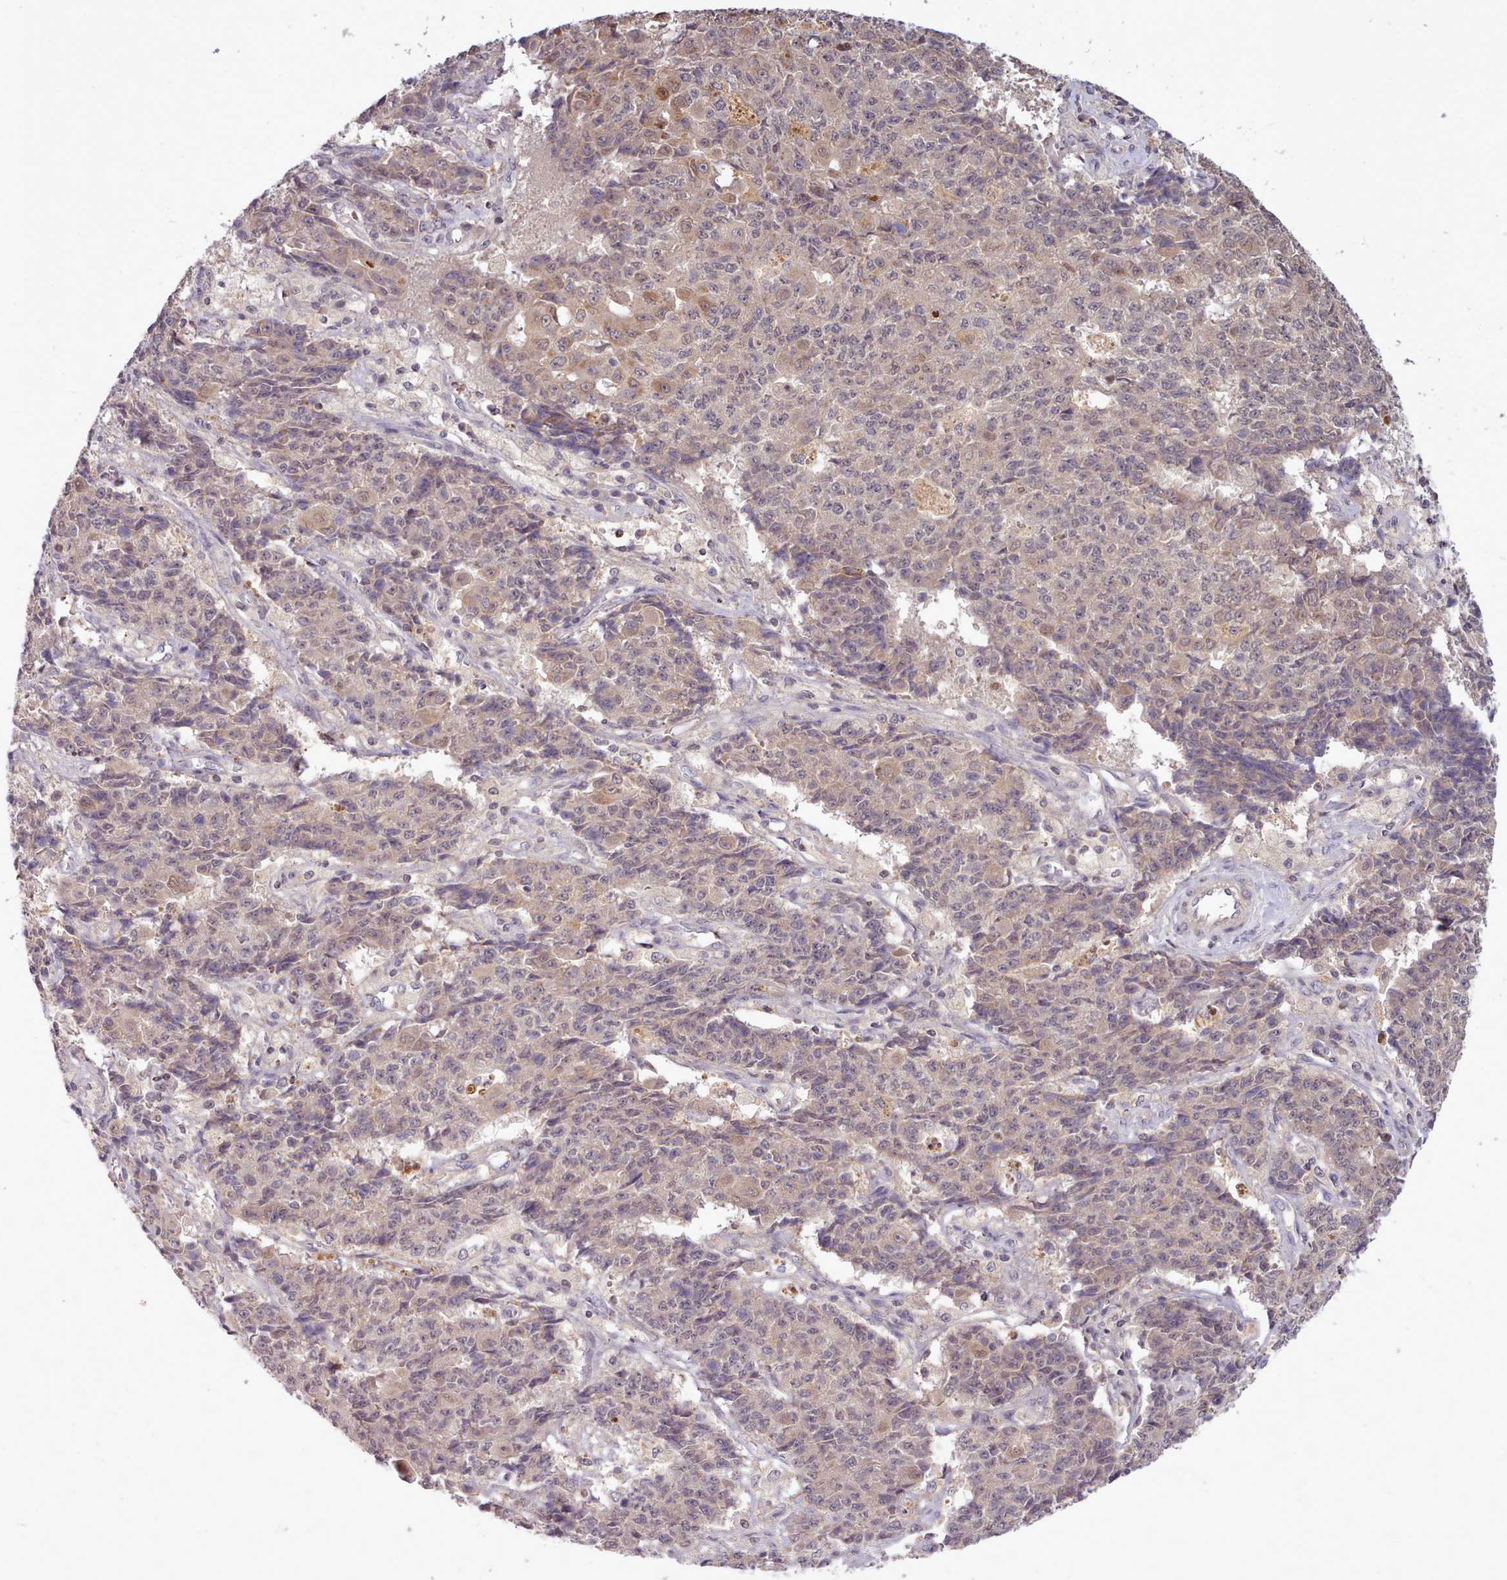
{"staining": {"intensity": "weak", "quantity": "<25%", "location": "cytoplasmic/membranous"}, "tissue": "ovarian cancer", "cell_type": "Tumor cells", "image_type": "cancer", "snomed": [{"axis": "morphology", "description": "Carcinoma, endometroid"}, {"axis": "topography", "description": "Ovary"}], "caption": "The IHC photomicrograph has no significant staining in tumor cells of ovarian cancer (endometroid carcinoma) tissue. Nuclei are stained in blue.", "gene": "ARL17A", "patient": {"sex": "female", "age": 42}}